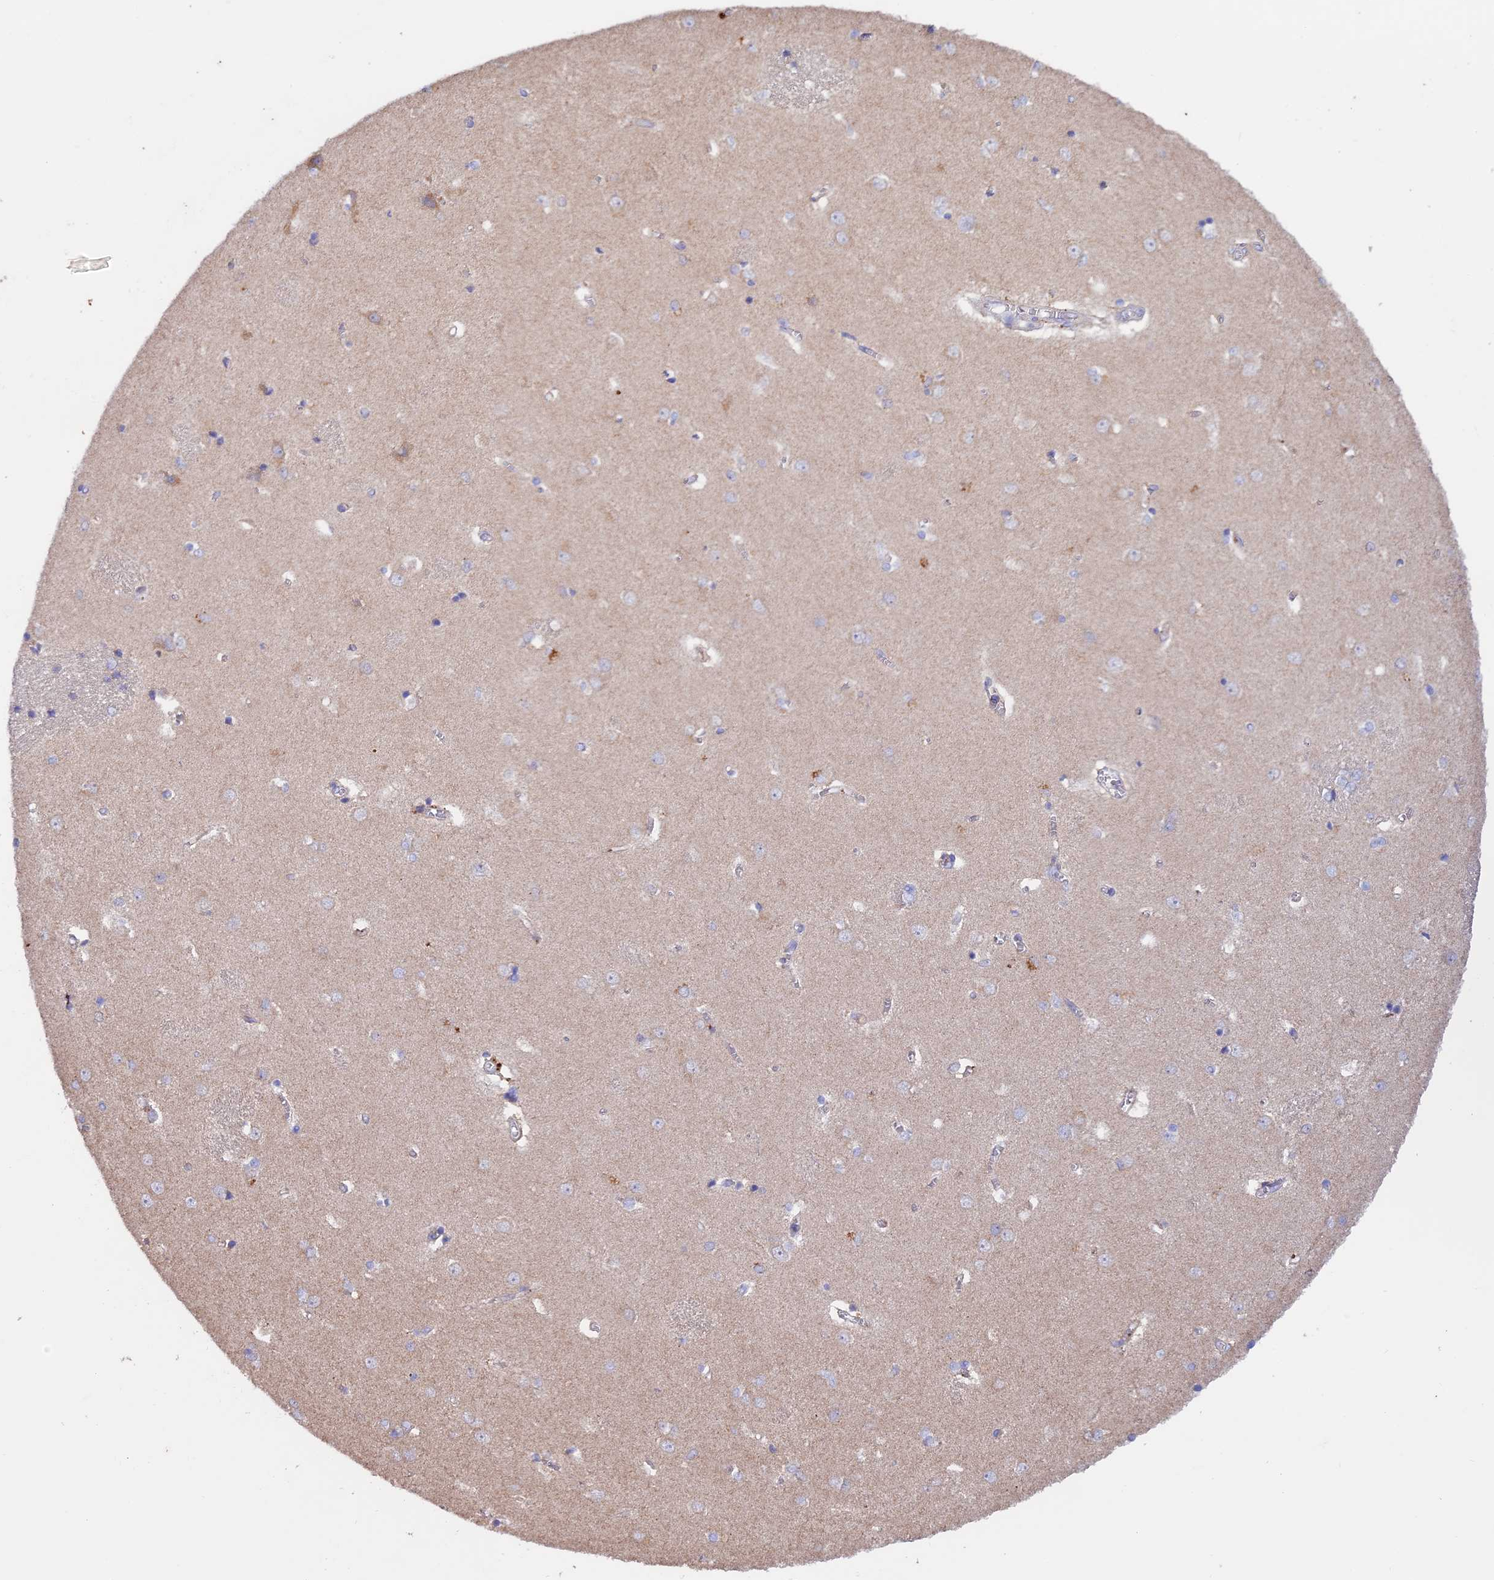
{"staining": {"intensity": "weak", "quantity": "<25%", "location": "cytoplasmic/membranous"}, "tissue": "caudate", "cell_type": "Glial cells", "image_type": "normal", "snomed": [{"axis": "morphology", "description": "Normal tissue, NOS"}, {"axis": "topography", "description": "Lateral ventricle wall"}], "caption": "Human caudate stained for a protein using immunohistochemistry (IHC) demonstrates no positivity in glial cells.", "gene": "PTPN9", "patient": {"sex": "male", "age": 37}}